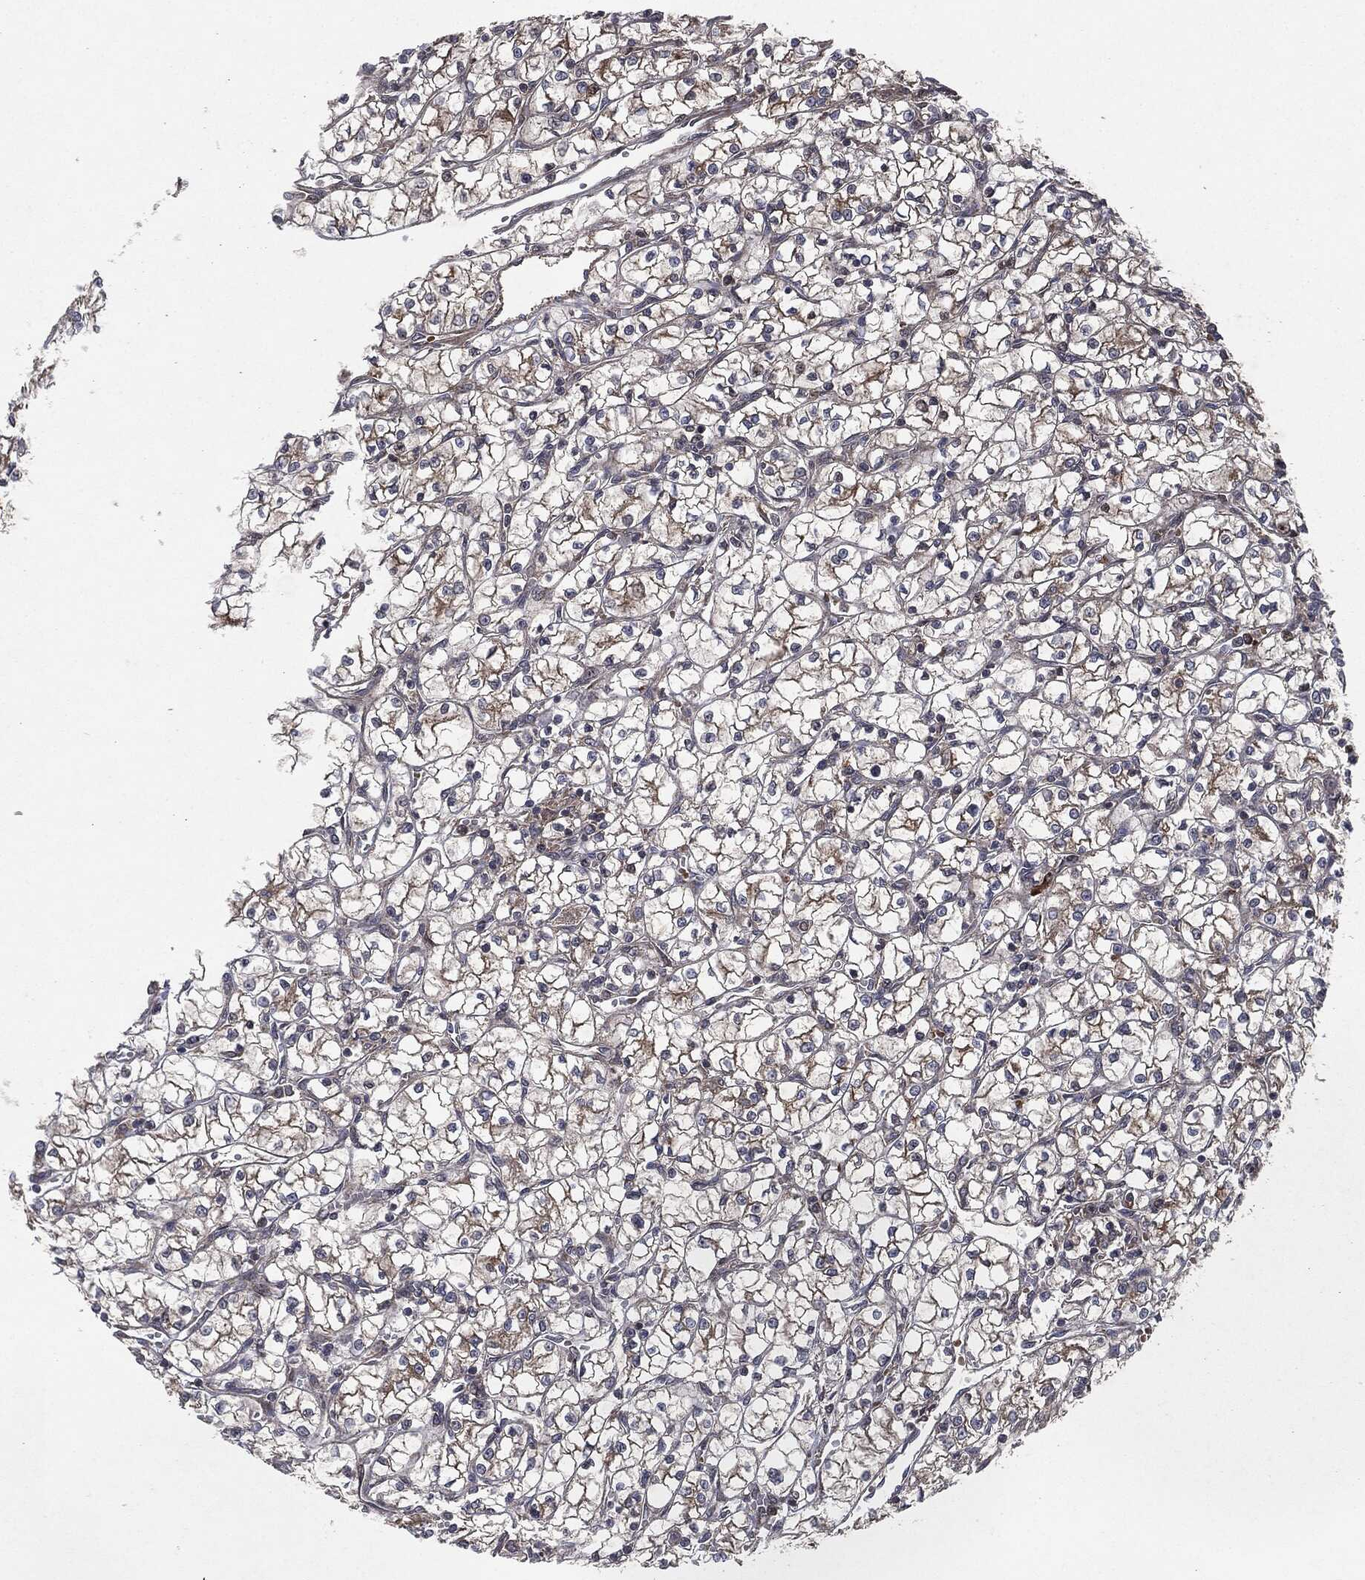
{"staining": {"intensity": "moderate", "quantity": "25%-75%", "location": "cytoplasmic/membranous"}, "tissue": "renal cancer", "cell_type": "Tumor cells", "image_type": "cancer", "snomed": [{"axis": "morphology", "description": "Adenocarcinoma, NOS"}, {"axis": "topography", "description": "Kidney"}], "caption": "About 25%-75% of tumor cells in adenocarcinoma (renal) display moderate cytoplasmic/membranous protein staining as visualized by brown immunohistochemical staining.", "gene": "RAF1", "patient": {"sex": "female", "age": 64}}